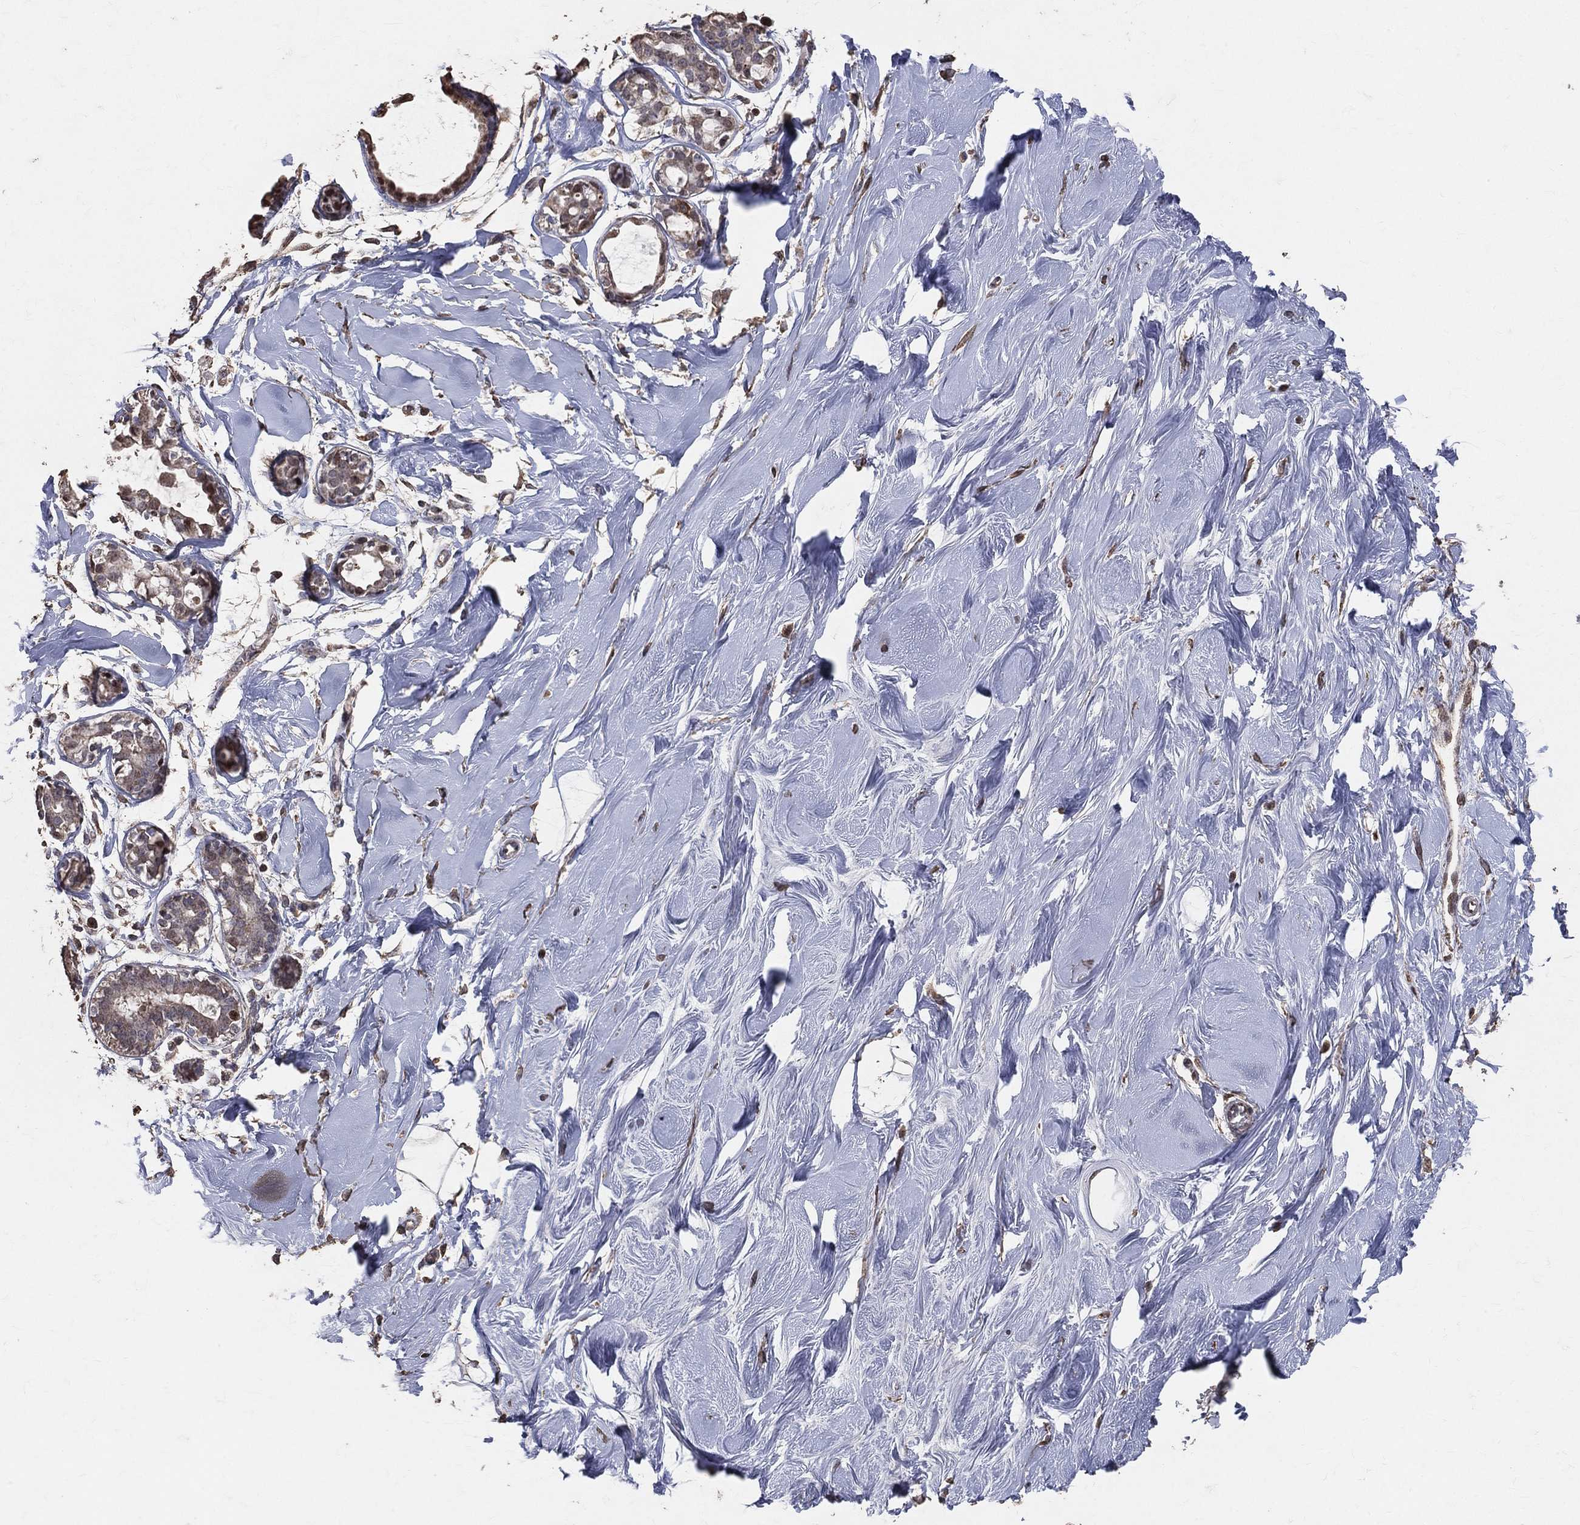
{"staining": {"intensity": "negative", "quantity": "none", "location": "none"}, "tissue": "soft tissue", "cell_type": "Fibroblasts", "image_type": "normal", "snomed": [{"axis": "morphology", "description": "Normal tissue, NOS"}, {"axis": "topography", "description": "Breast"}], "caption": "Fibroblasts are negative for brown protein staining in benign soft tissue. (DAB immunohistochemistry visualized using brightfield microscopy, high magnification).", "gene": "LY6K", "patient": {"sex": "female", "age": 49}}